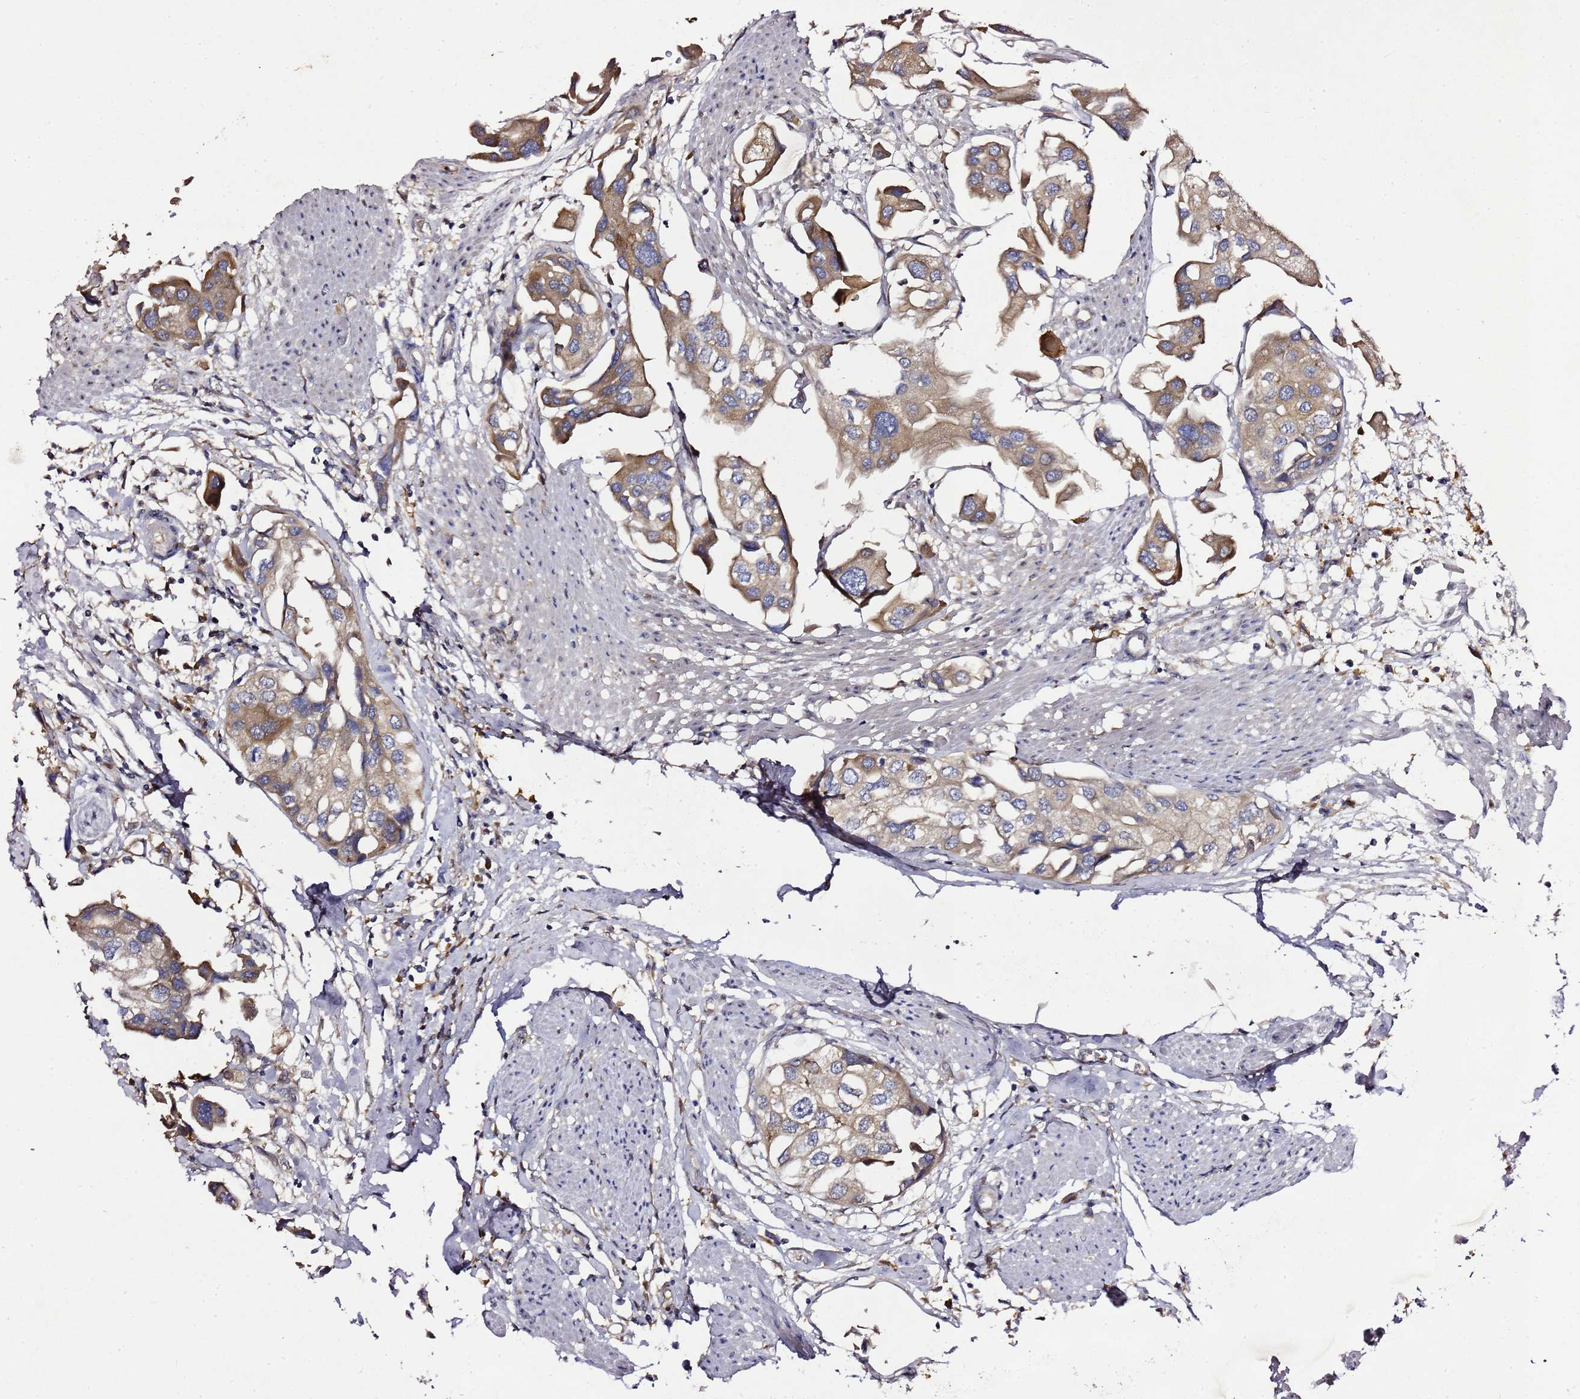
{"staining": {"intensity": "weak", "quantity": ">75%", "location": "cytoplasmic/membranous"}, "tissue": "urothelial cancer", "cell_type": "Tumor cells", "image_type": "cancer", "snomed": [{"axis": "morphology", "description": "Urothelial carcinoma, High grade"}, {"axis": "topography", "description": "Urinary bladder"}], "caption": "An image of human high-grade urothelial carcinoma stained for a protein demonstrates weak cytoplasmic/membranous brown staining in tumor cells.", "gene": "ALG3", "patient": {"sex": "male", "age": 64}}